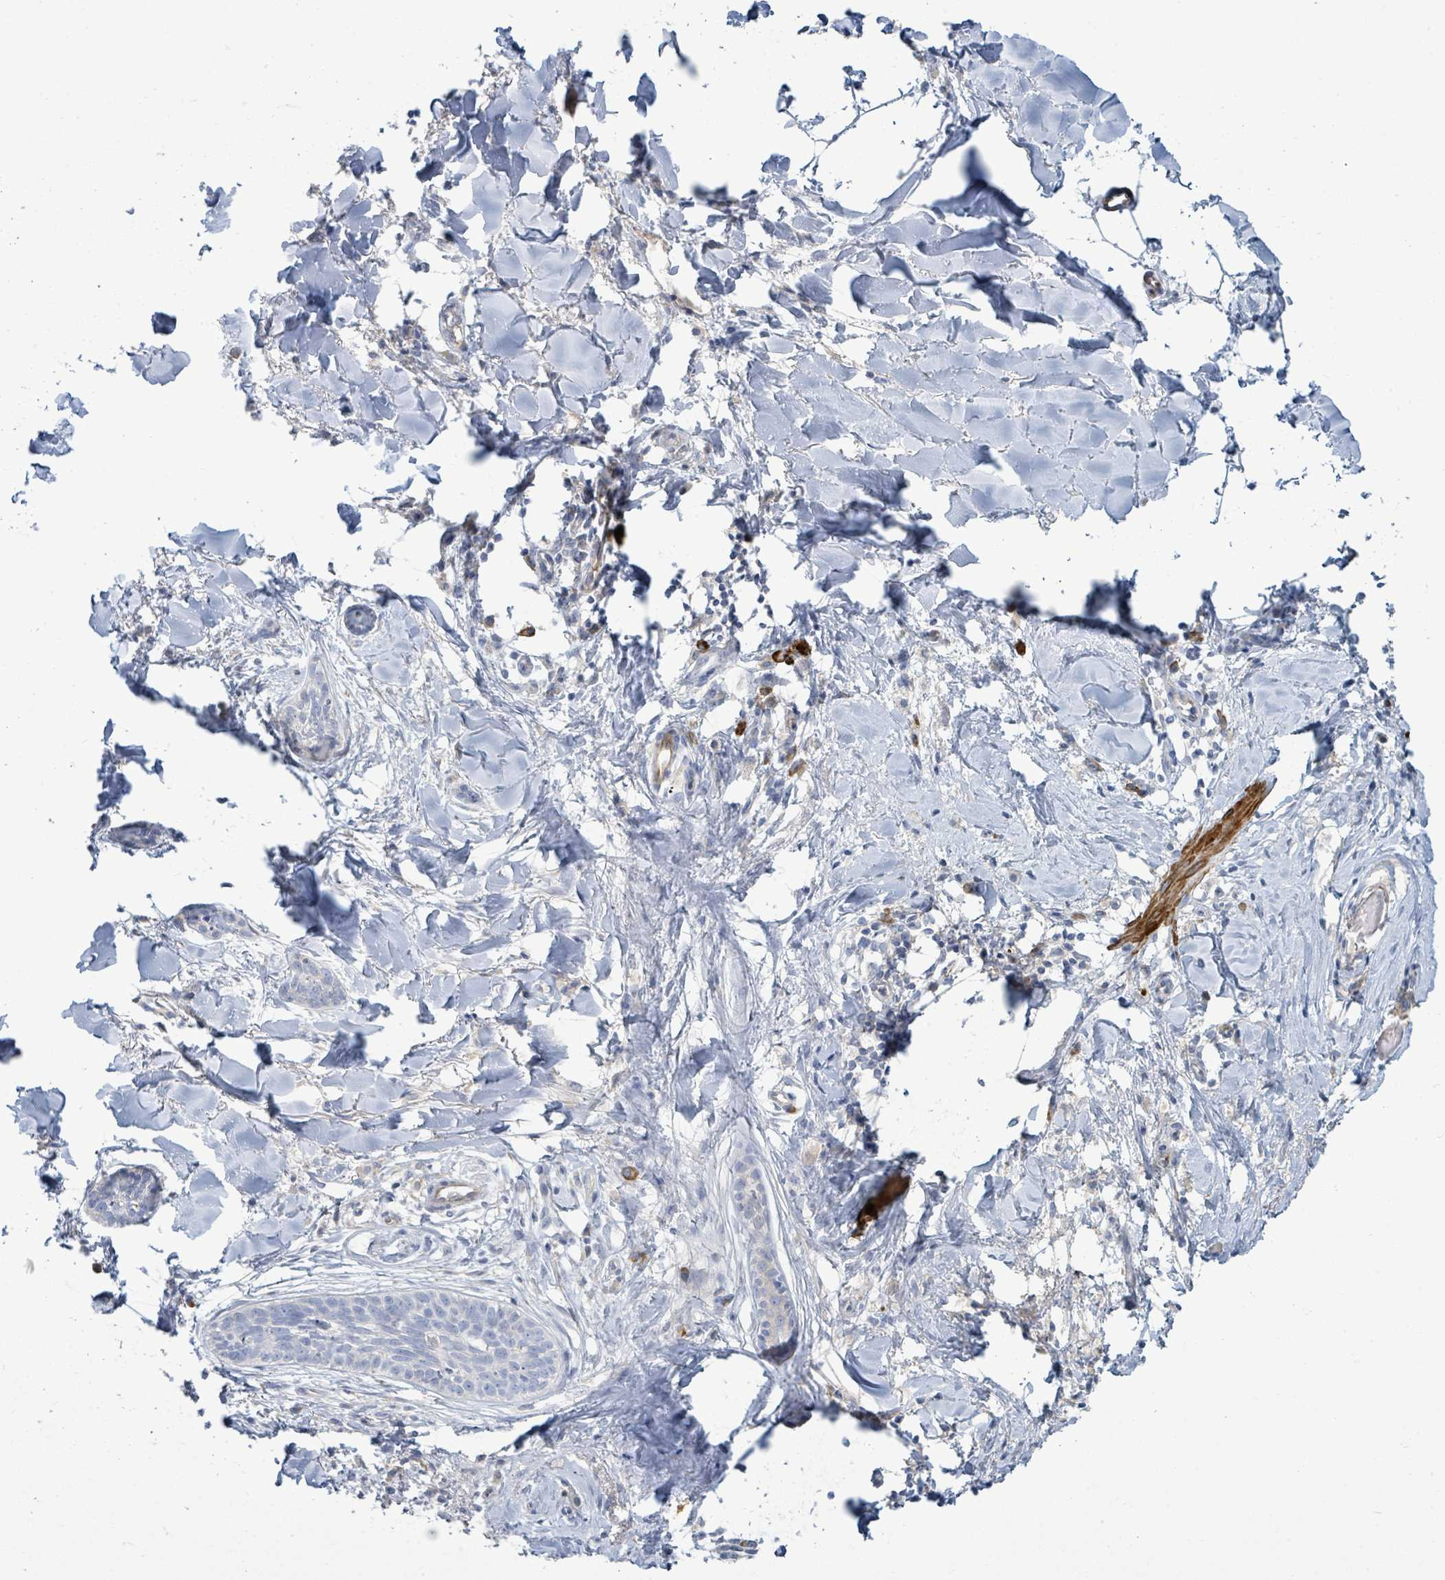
{"staining": {"intensity": "negative", "quantity": "none", "location": "none"}, "tissue": "skin cancer", "cell_type": "Tumor cells", "image_type": "cancer", "snomed": [{"axis": "morphology", "description": "Basal cell carcinoma"}, {"axis": "topography", "description": "Skin"}], "caption": "Tumor cells are negative for protein expression in human skin cancer (basal cell carcinoma).", "gene": "SIRPB1", "patient": {"sex": "male", "age": 52}}